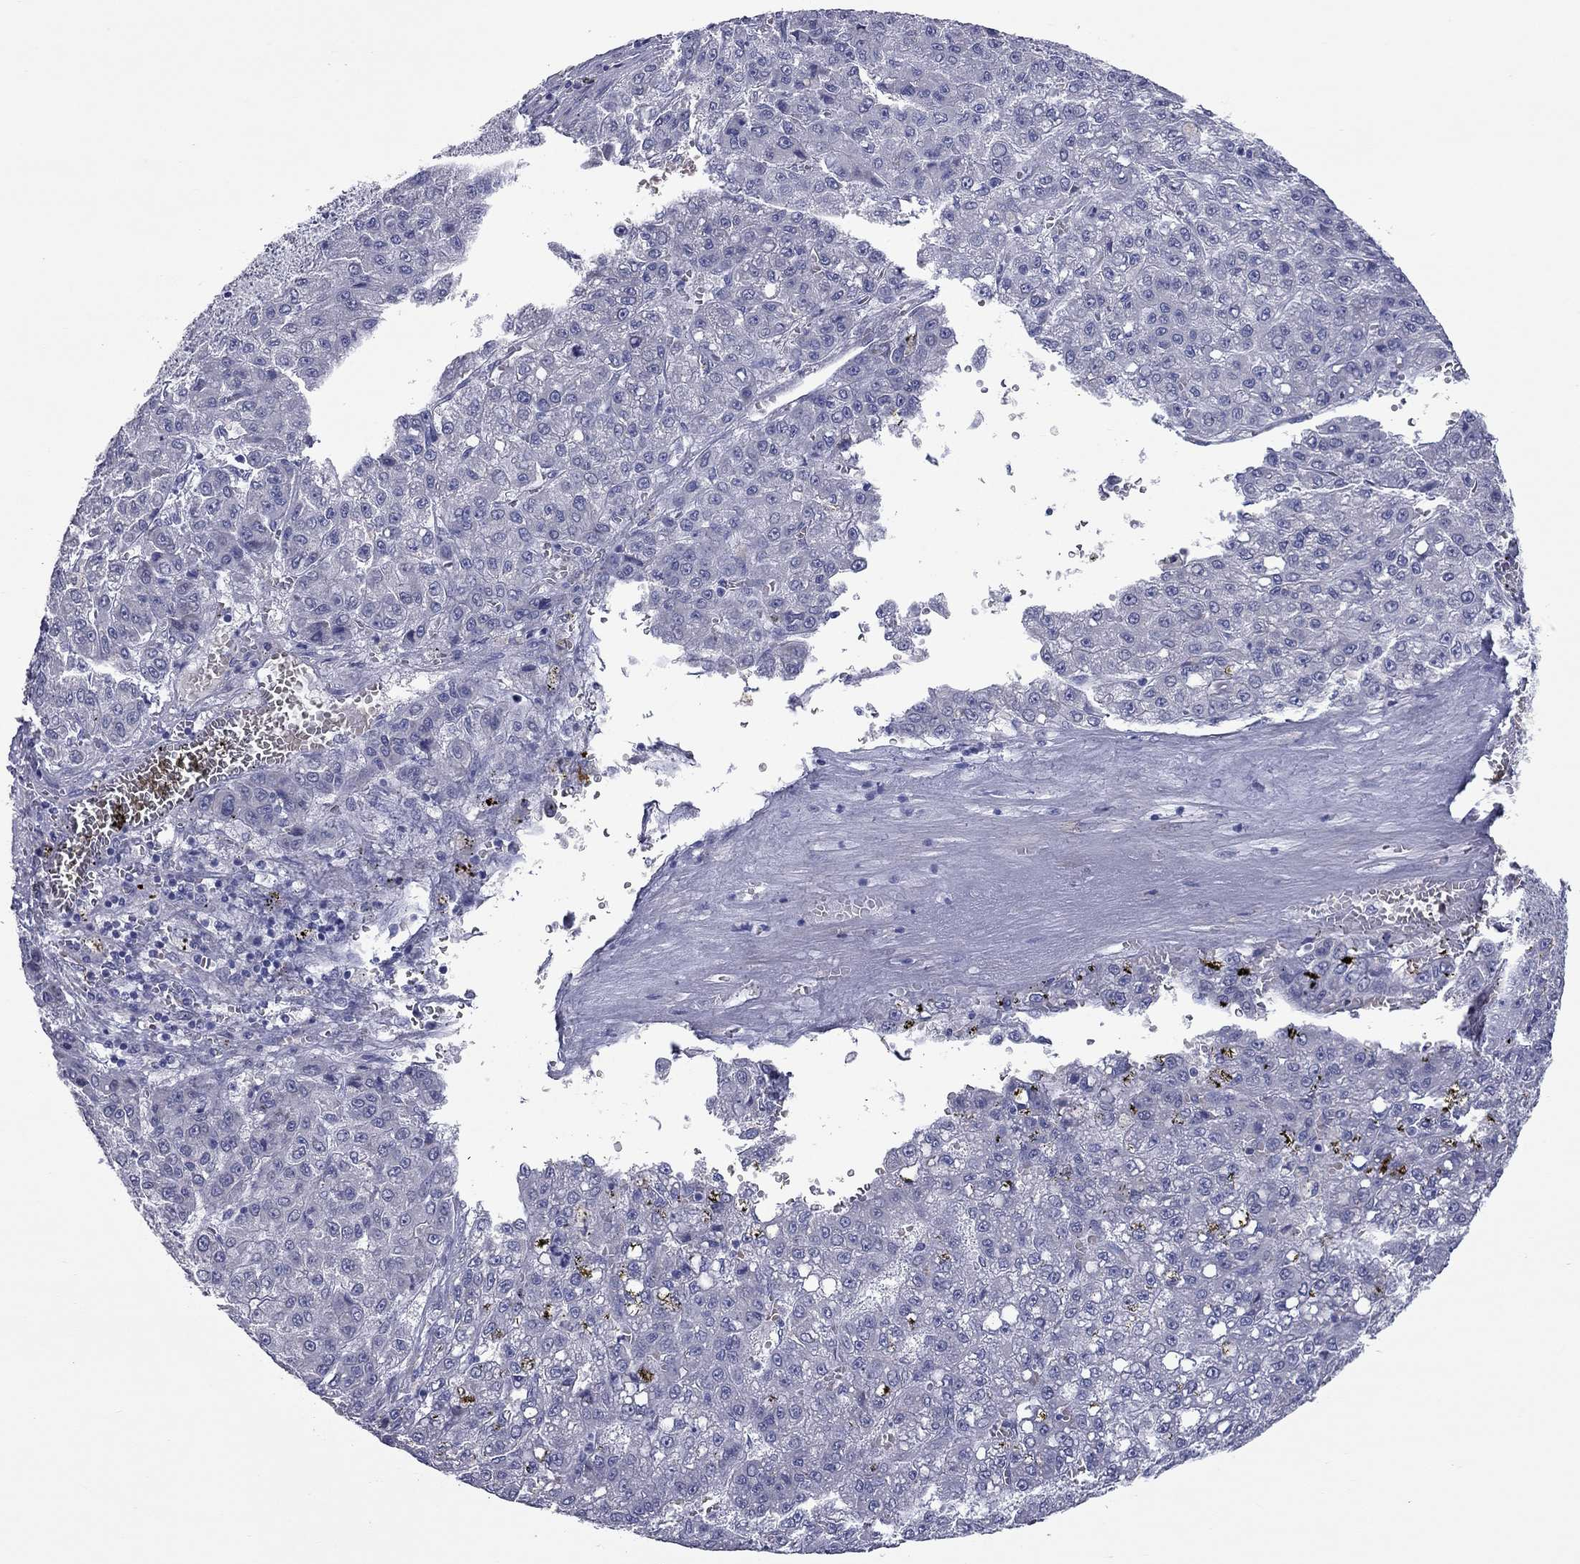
{"staining": {"intensity": "negative", "quantity": "none", "location": "none"}, "tissue": "liver cancer", "cell_type": "Tumor cells", "image_type": "cancer", "snomed": [{"axis": "morphology", "description": "Carcinoma, Hepatocellular, NOS"}, {"axis": "topography", "description": "Liver"}], "caption": "Liver hepatocellular carcinoma stained for a protein using IHC reveals no staining tumor cells.", "gene": "UNC119B", "patient": {"sex": "male", "age": 70}}